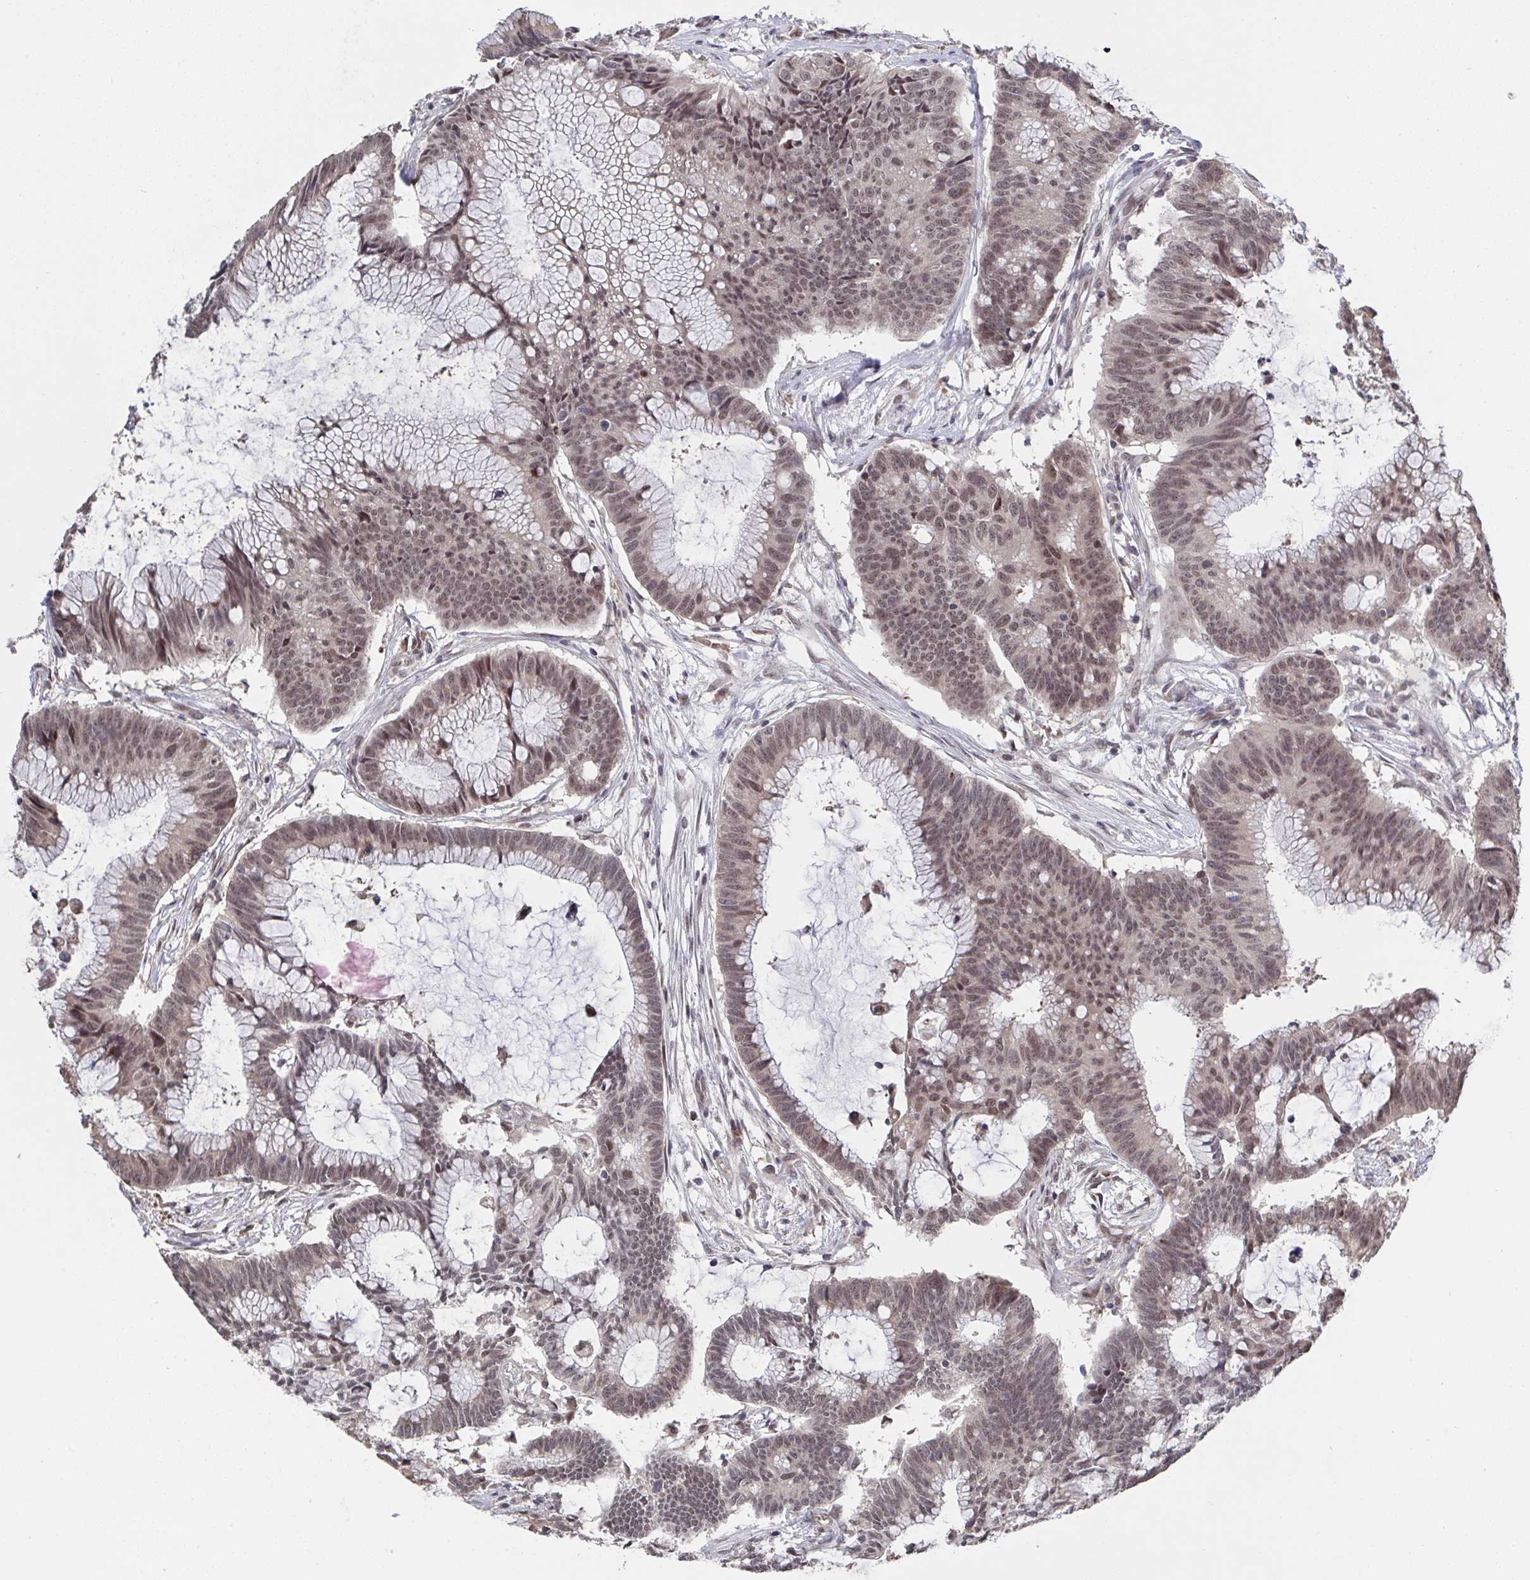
{"staining": {"intensity": "moderate", "quantity": ">75%", "location": "nuclear"}, "tissue": "colorectal cancer", "cell_type": "Tumor cells", "image_type": "cancer", "snomed": [{"axis": "morphology", "description": "Adenocarcinoma, NOS"}, {"axis": "topography", "description": "Colon"}], "caption": "A micrograph of colorectal adenocarcinoma stained for a protein reveals moderate nuclear brown staining in tumor cells.", "gene": "JMJD1C", "patient": {"sex": "female", "age": 78}}